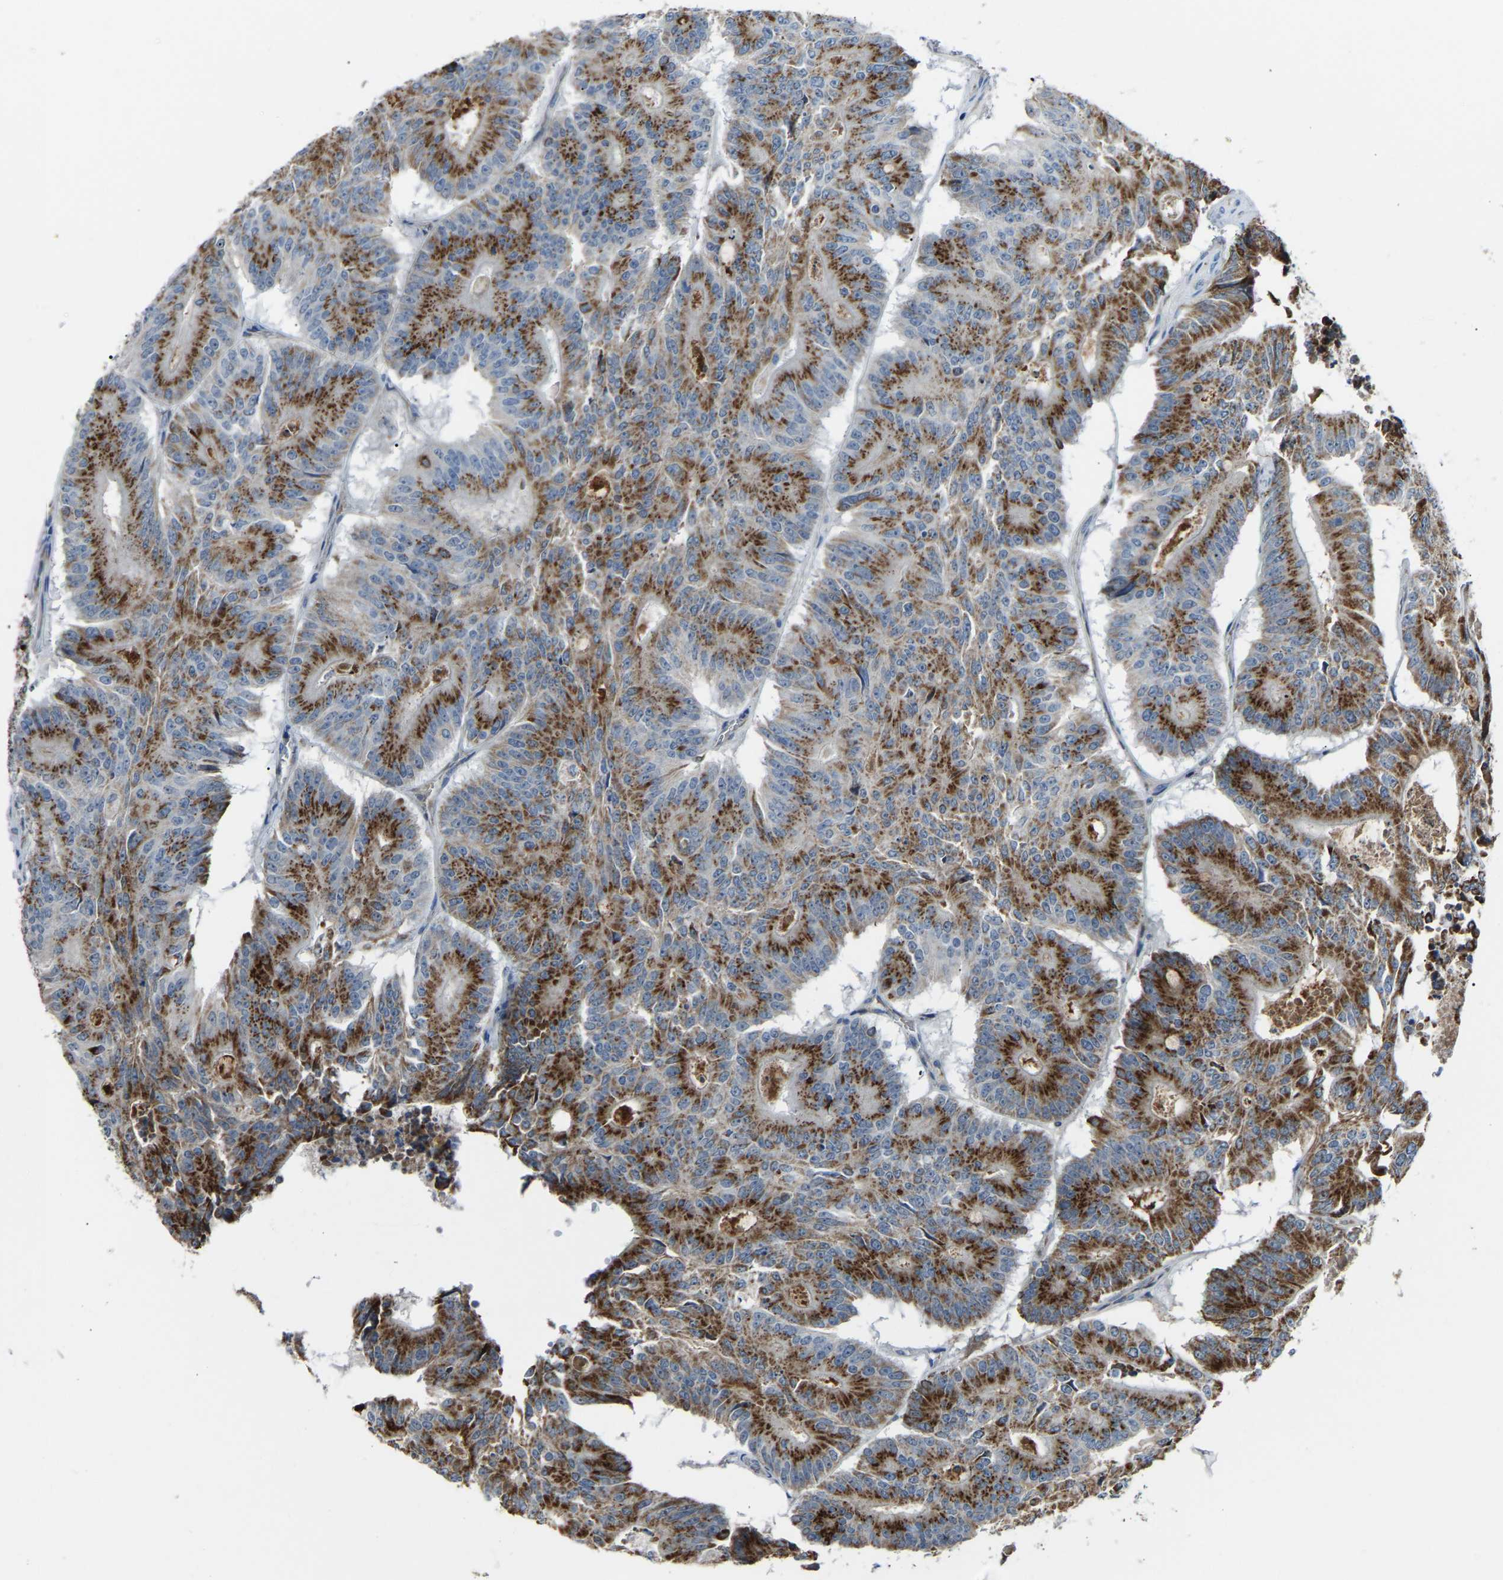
{"staining": {"intensity": "strong", "quantity": ">75%", "location": "cytoplasmic/membranous"}, "tissue": "colorectal cancer", "cell_type": "Tumor cells", "image_type": "cancer", "snomed": [{"axis": "morphology", "description": "Adenocarcinoma, NOS"}, {"axis": "topography", "description": "Colon"}], "caption": "A brown stain highlights strong cytoplasmic/membranous staining of a protein in colorectal cancer tumor cells. (DAB = brown stain, brightfield microscopy at high magnification).", "gene": "CANT1", "patient": {"sex": "male", "age": 87}}